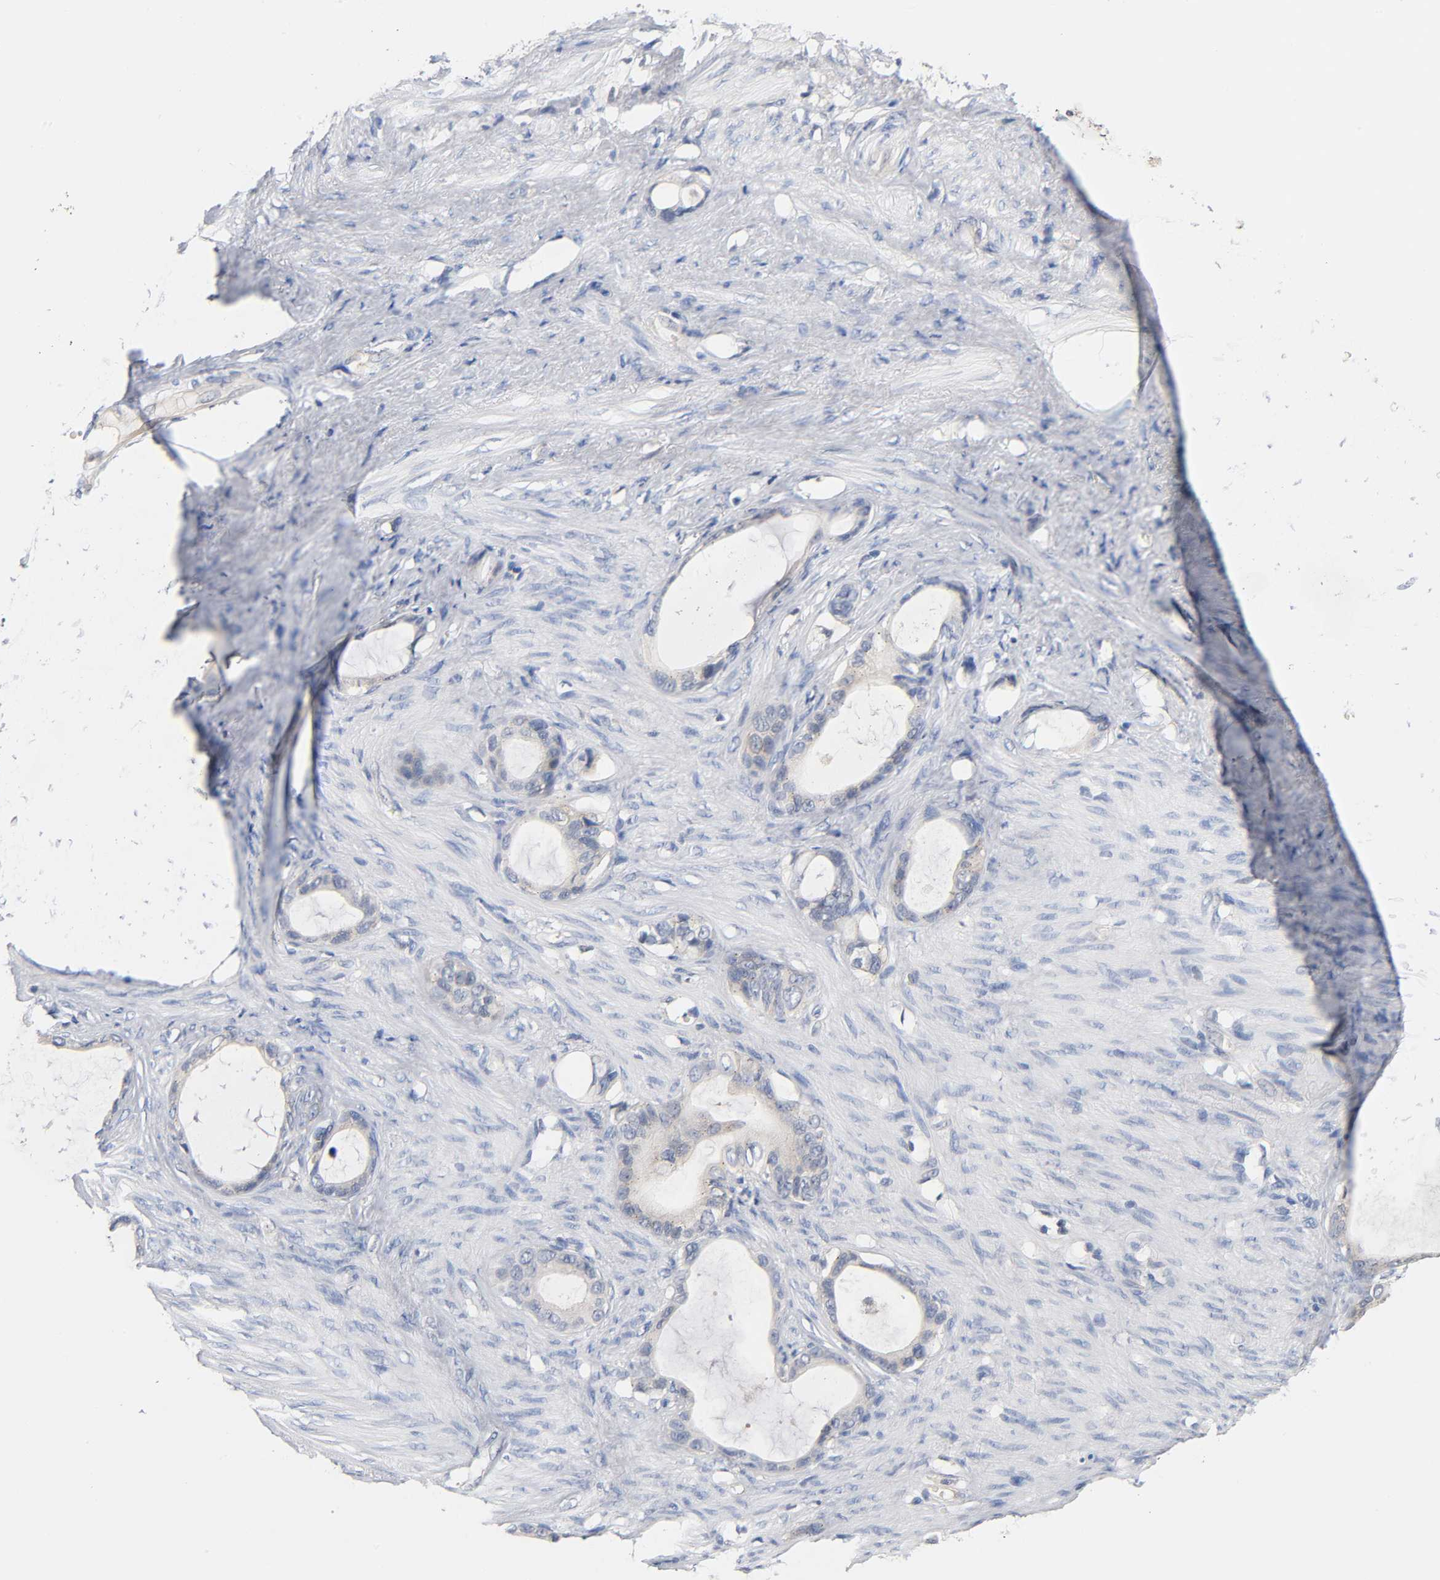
{"staining": {"intensity": "weak", "quantity": ">75%", "location": "cytoplasmic/membranous"}, "tissue": "stomach cancer", "cell_type": "Tumor cells", "image_type": "cancer", "snomed": [{"axis": "morphology", "description": "Adenocarcinoma, NOS"}, {"axis": "topography", "description": "Stomach"}], "caption": "IHC histopathology image of human adenocarcinoma (stomach) stained for a protein (brown), which shows low levels of weak cytoplasmic/membranous expression in about >75% of tumor cells.", "gene": "FYN", "patient": {"sex": "female", "age": 75}}